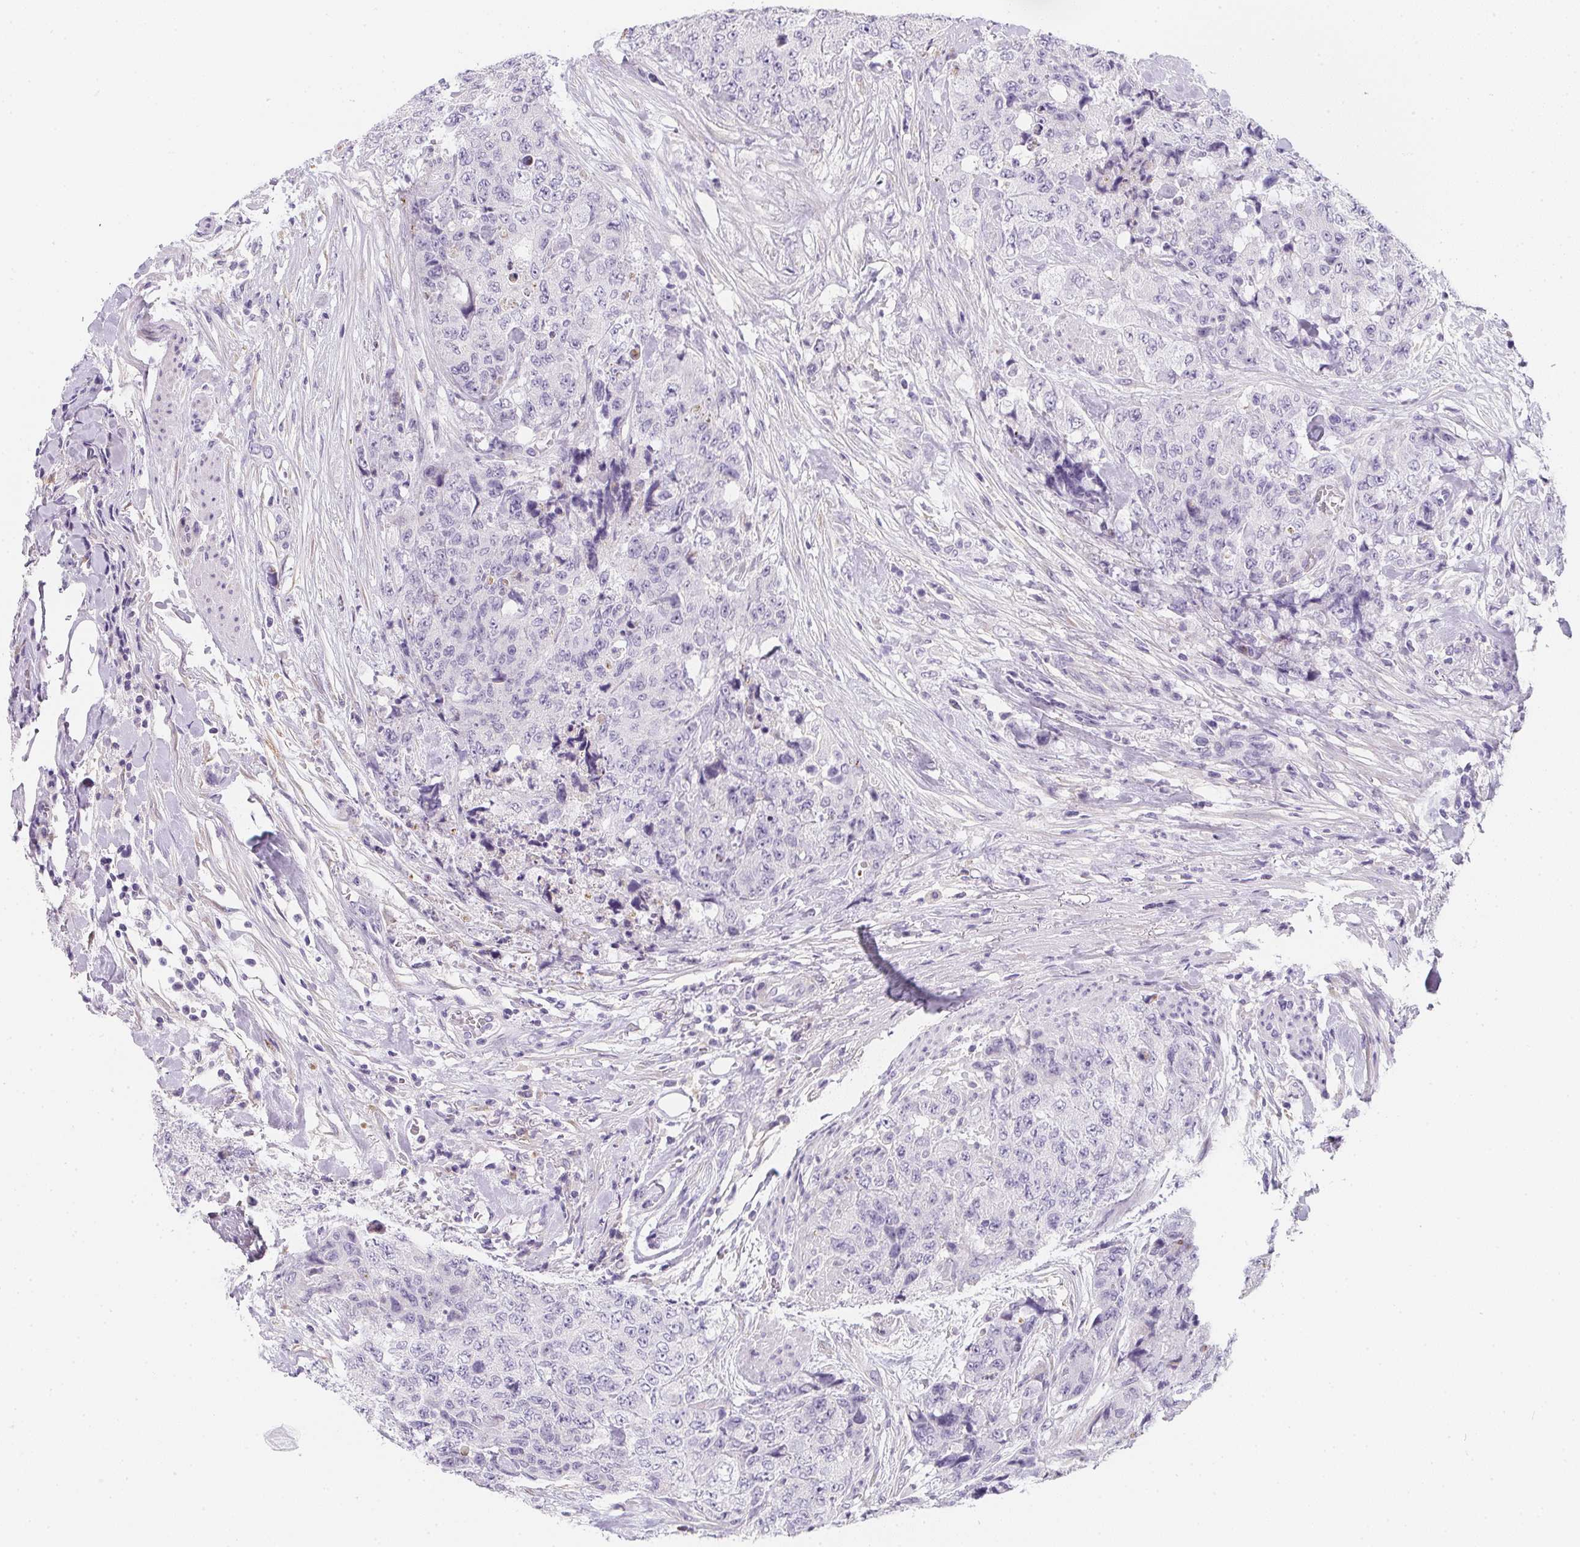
{"staining": {"intensity": "negative", "quantity": "none", "location": "none"}, "tissue": "urothelial cancer", "cell_type": "Tumor cells", "image_type": "cancer", "snomed": [{"axis": "morphology", "description": "Urothelial carcinoma, High grade"}, {"axis": "topography", "description": "Urinary bladder"}], "caption": "High-grade urothelial carcinoma stained for a protein using immunohistochemistry (IHC) demonstrates no expression tumor cells.", "gene": "MAP1A", "patient": {"sex": "female", "age": 78}}